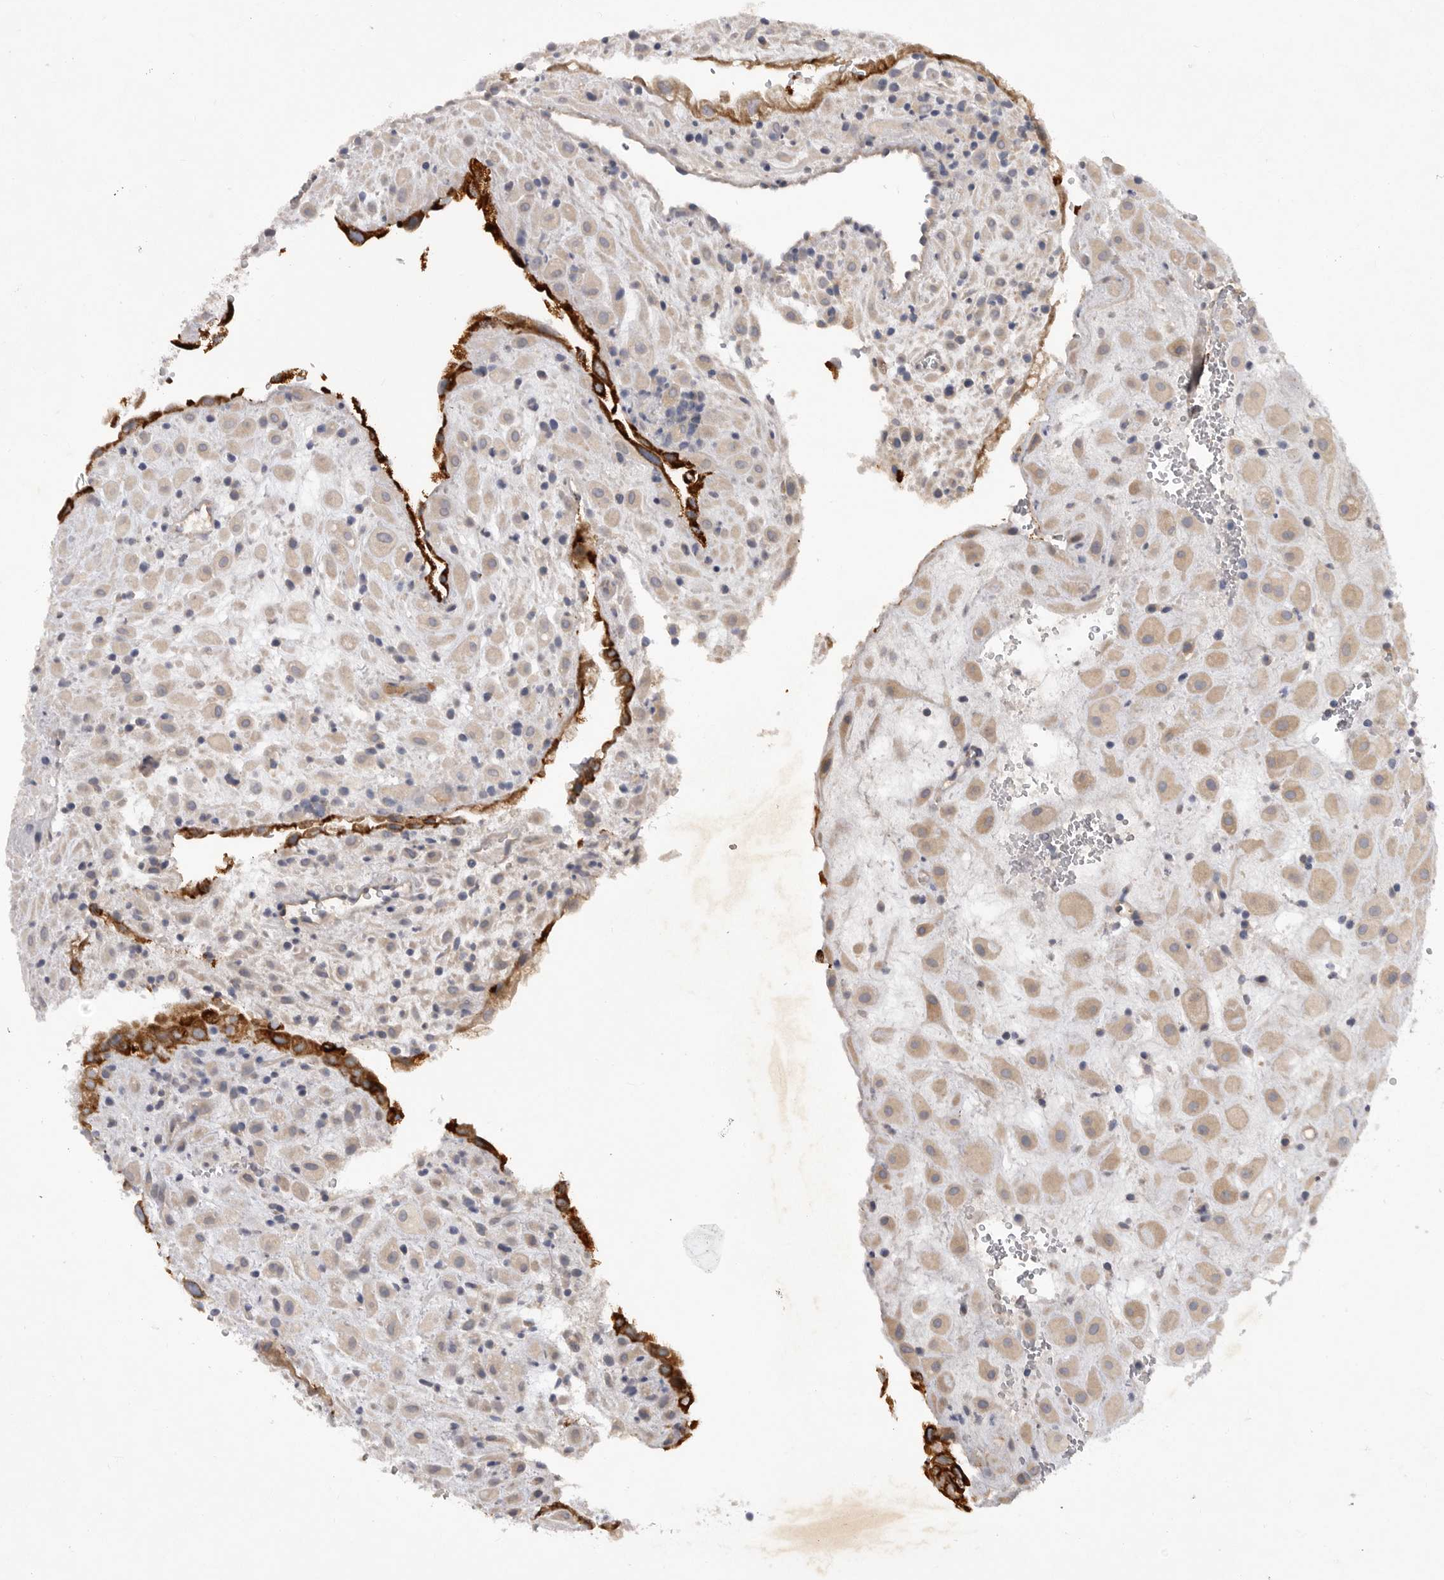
{"staining": {"intensity": "weak", "quantity": ">75%", "location": "cytoplasmic/membranous"}, "tissue": "placenta", "cell_type": "Decidual cells", "image_type": "normal", "snomed": [{"axis": "morphology", "description": "Normal tissue, NOS"}, {"axis": "topography", "description": "Placenta"}], "caption": "Immunohistochemistry (DAB (3,3'-diaminobenzidine)) staining of benign placenta displays weak cytoplasmic/membranous protein expression in approximately >75% of decidual cells. The staining was performed using DAB to visualize the protein expression in brown, while the nuclei were stained in blue with hematoxylin (Magnification: 20x).", "gene": "DHDDS", "patient": {"sex": "female", "age": 35}}